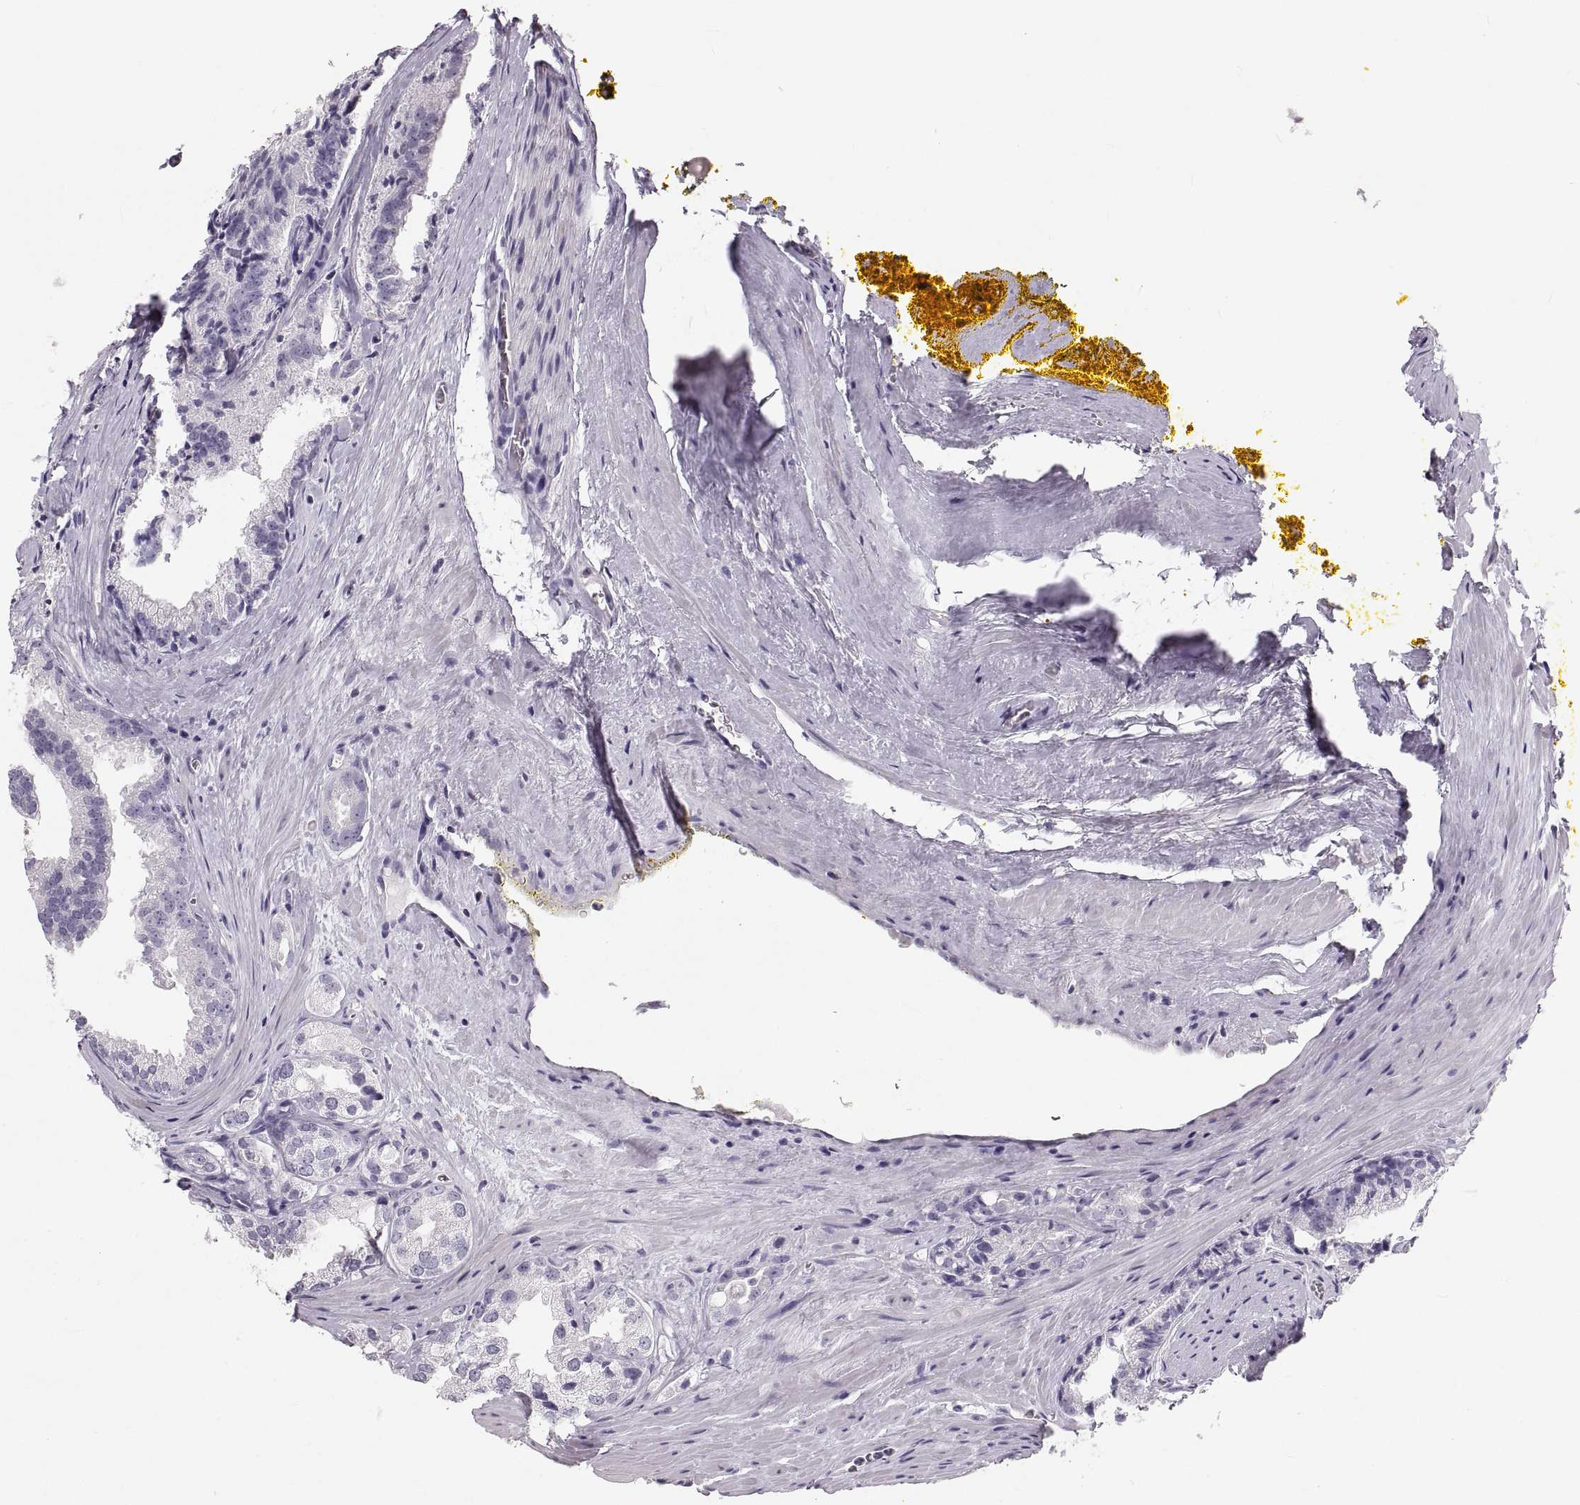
{"staining": {"intensity": "negative", "quantity": "none", "location": "none"}, "tissue": "prostate cancer", "cell_type": "Tumor cells", "image_type": "cancer", "snomed": [{"axis": "morphology", "description": "Adenocarcinoma, NOS"}, {"axis": "morphology", "description": "Adenocarcinoma, High grade"}, {"axis": "topography", "description": "Prostate"}], "caption": "High power microscopy histopathology image of an immunohistochemistry (IHC) photomicrograph of prostate cancer (adenocarcinoma), revealing no significant staining in tumor cells.", "gene": "RUNDC3A", "patient": {"sex": "male", "age": 70}}